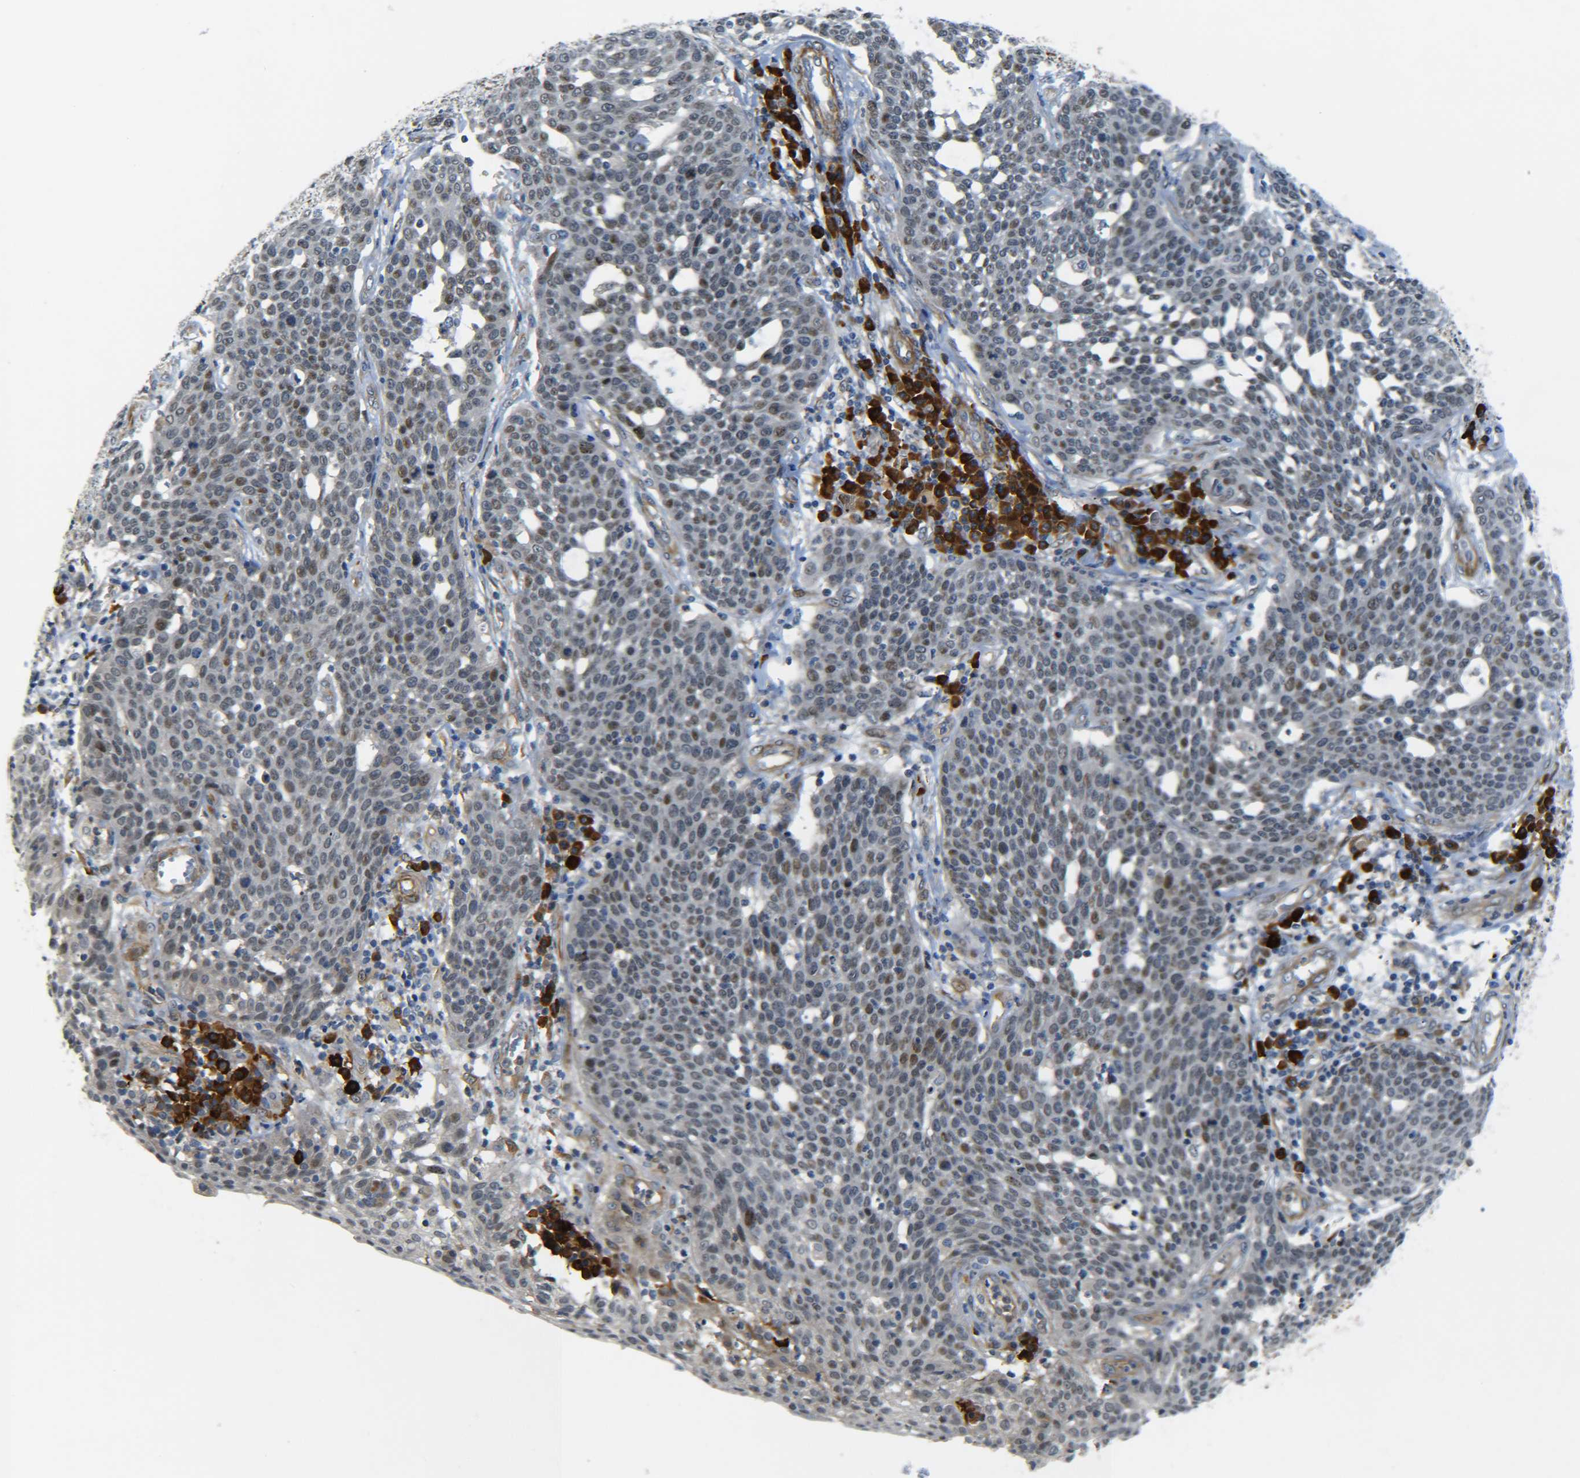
{"staining": {"intensity": "moderate", "quantity": "25%-75%", "location": "nuclear"}, "tissue": "cervical cancer", "cell_type": "Tumor cells", "image_type": "cancer", "snomed": [{"axis": "morphology", "description": "Squamous cell carcinoma, NOS"}, {"axis": "topography", "description": "Cervix"}], "caption": "Protein analysis of cervical cancer tissue shows moderate nuclear staining in approximately 25%-75% of tumor cells.", "gene": "MEIS1", "patient": {"sex": "female", "age": 34}}